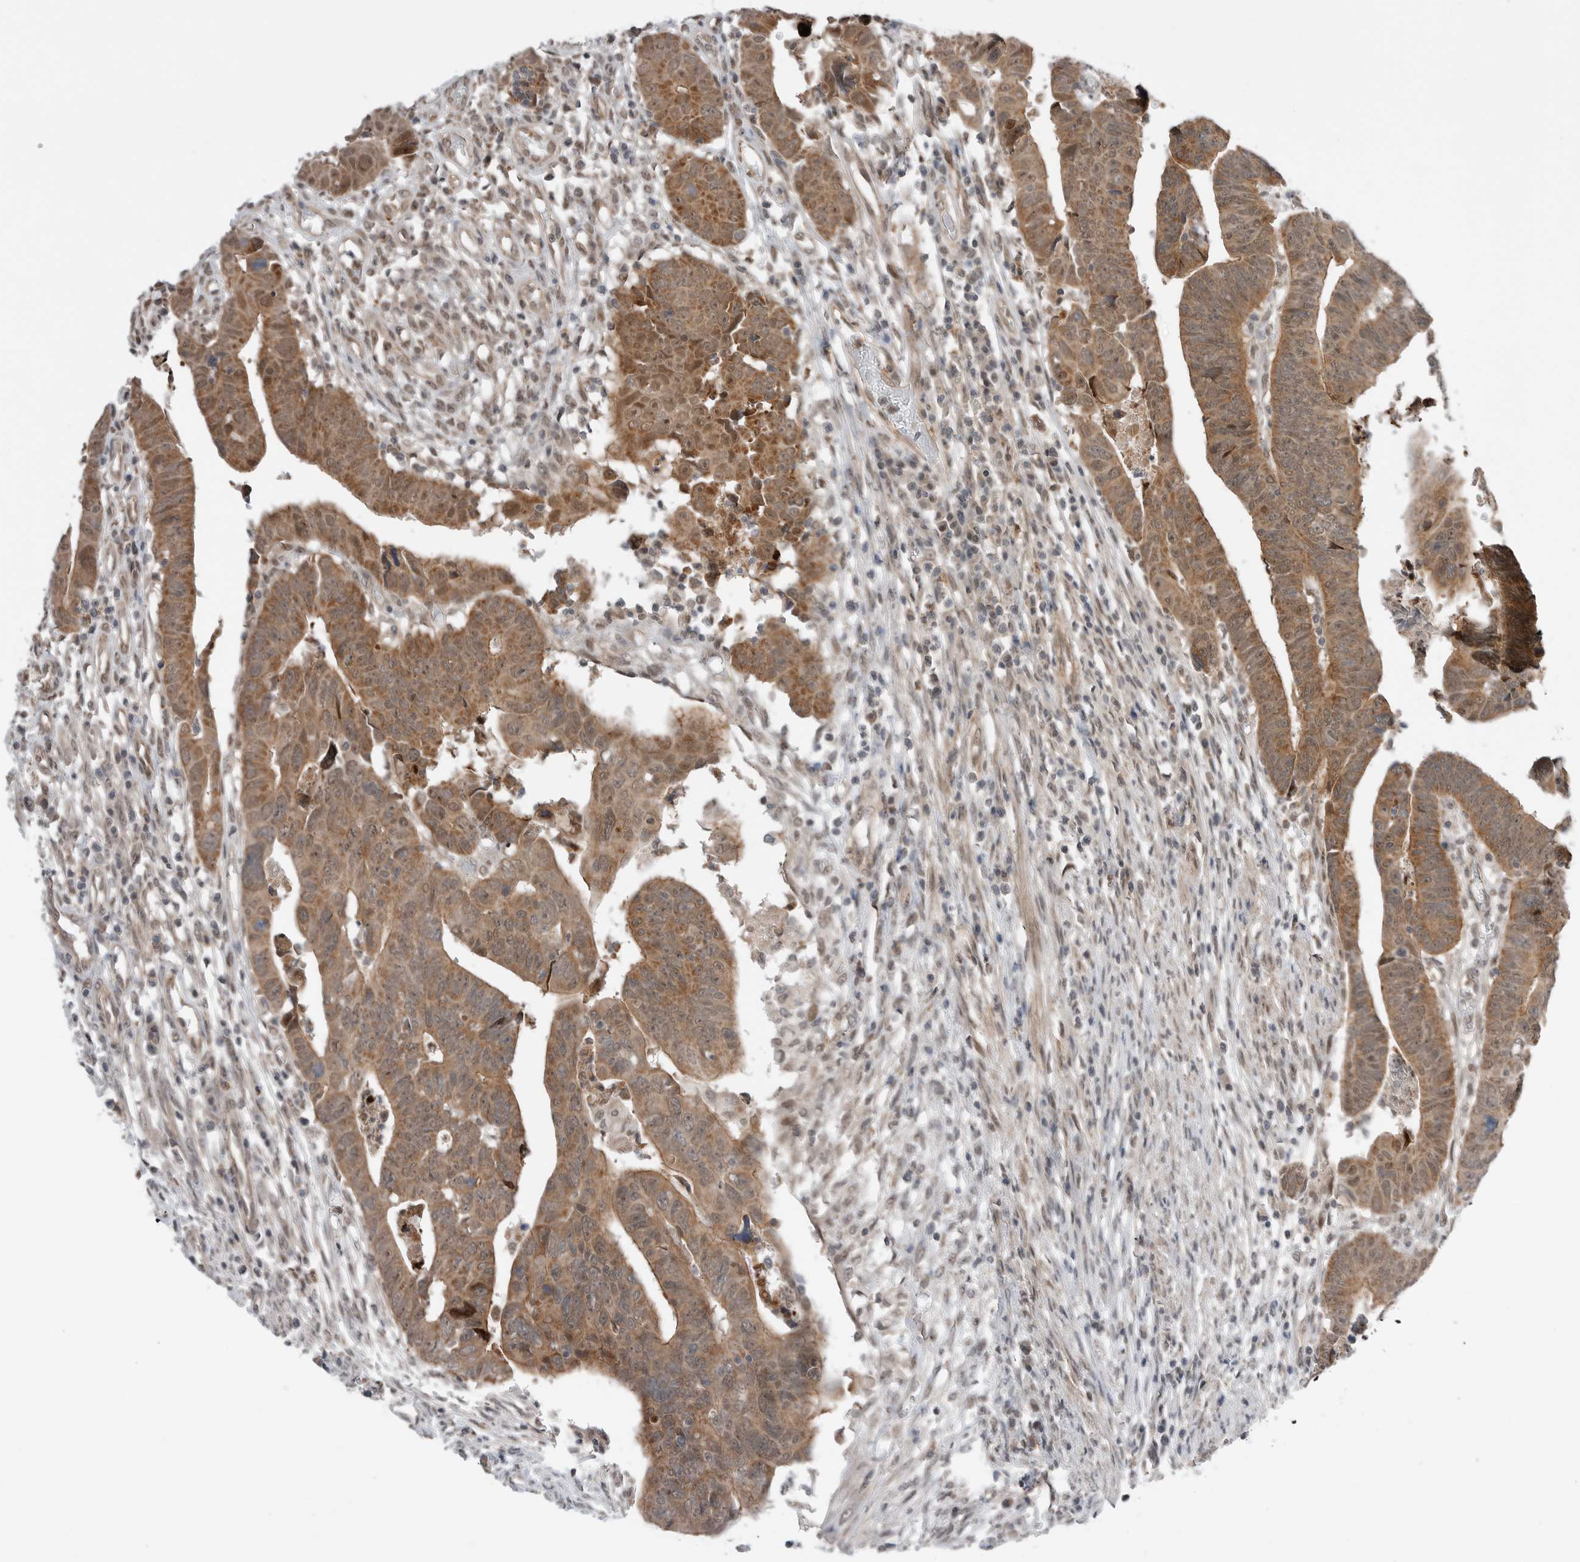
{"staining": {"intensity": "moderate", "quantity": ">75%", "location": "cytoplasmic/membranous,nuclear"}, "tissue": "colorectal cancer", "cell_type": "Tumor cells", "image_type": "cancer", "snomed": [{"axis": "morphology", "description": "Adenocarcinoma, NOS"}, {"axis": "topography", "description": "Rectum"}], "caption": "Colorectal cancer (adenocarcinoma) tissue exhibits moderate cytoplasmic/membranous and nuclear positivity in approximately >75% of tumor cells, visualized by immunohistochemistry. (DAB IHC, brown staining for protein, blue staining for nuclei).", "gene": "NTAQ1", "patient": {"sex": "female", "age": 65}}